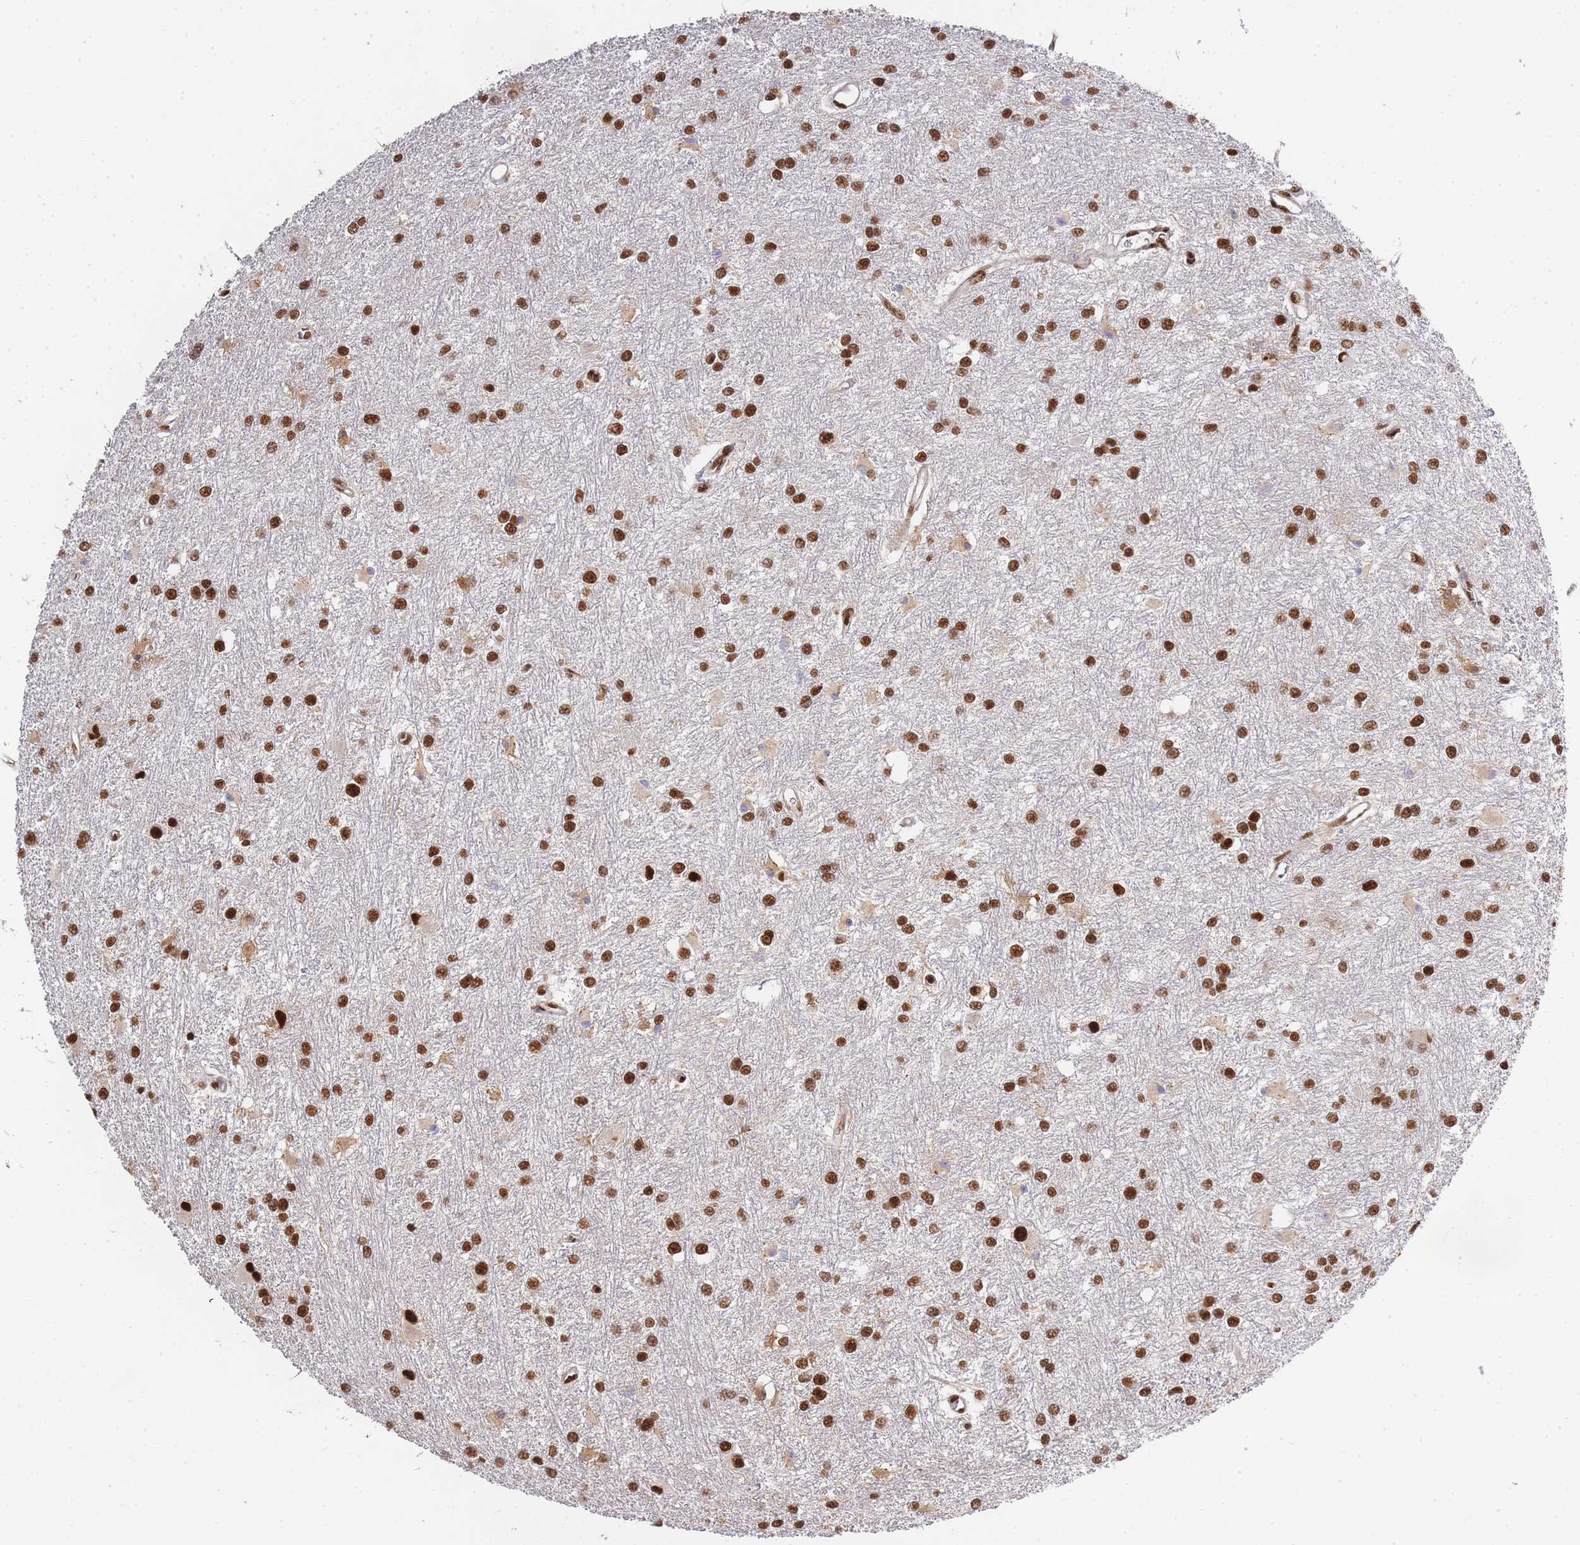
{"staining": {"intensity": "strong", "quantity": ">75%", "location": "nuclear"}, "tissue": "glioma", "cell_type": "Tumor cells", "image_type": "cancer", "snomed": [{"axis": "morphology", "description": "Glioma, malignant, High grade"}, {"axis": "topography", "description": "Brain"}], "caption": "High-magnification brightfield microscopy of malignant glioma (high-grade) stained with DAB (3,3'-diaminobenzidine) (brown) and counterstained with hematoxylin (blue). tumor cells exhibit strong nuclear expression is appreciated in approximately>75% of cells. The protein is stained brown, and the nuclei are stained in blue (DAB IHC with brightfield microscopy, high magnification).", "gene": "PRKDC", "patient": {"sex": "female", "age": 50}}